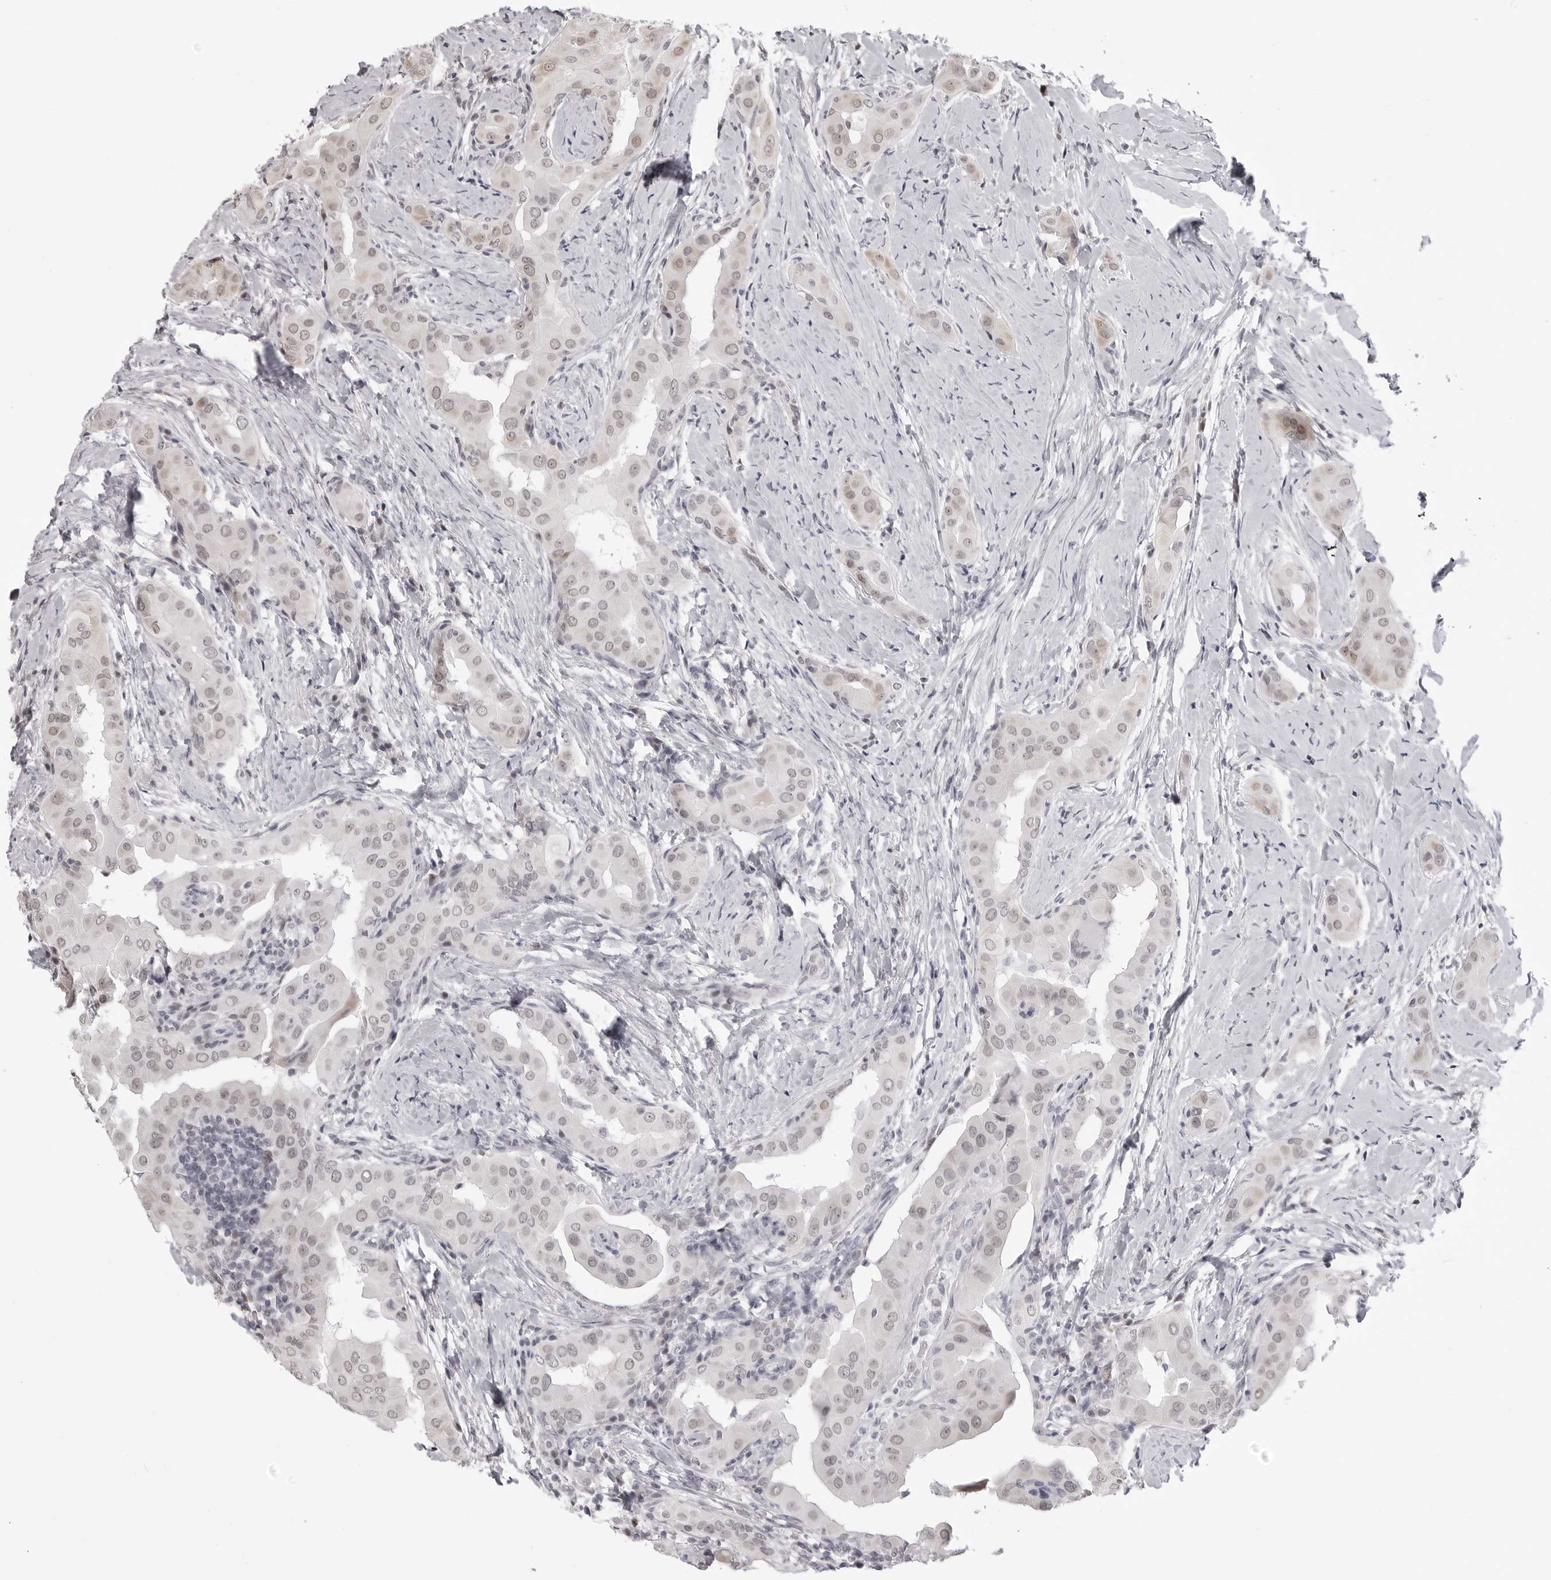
{"staining": {"intensity": "weak", "quantity": "25%-75%", "location": "nuclear"}, "tissue": "thyroid cancer", "cell_type": "Tumor cells", "image_type": "cancer", "snomed": [{"axis": "morphology", "description": "Papillary adenocarcinoma, NOS"}, {"axis": "topography", "description": "Thyroid gland"}], "caption": "IHC (DAB (3,3'-diaminobenzidine)) staining of human thyroid cancer (papillary adenocarcinoma) reveals weak nuclear protein positivity in approximately 25%-75% of tumor cells.", "gene": "PHF3", "patient": {"sex": "male", "age": 33}}